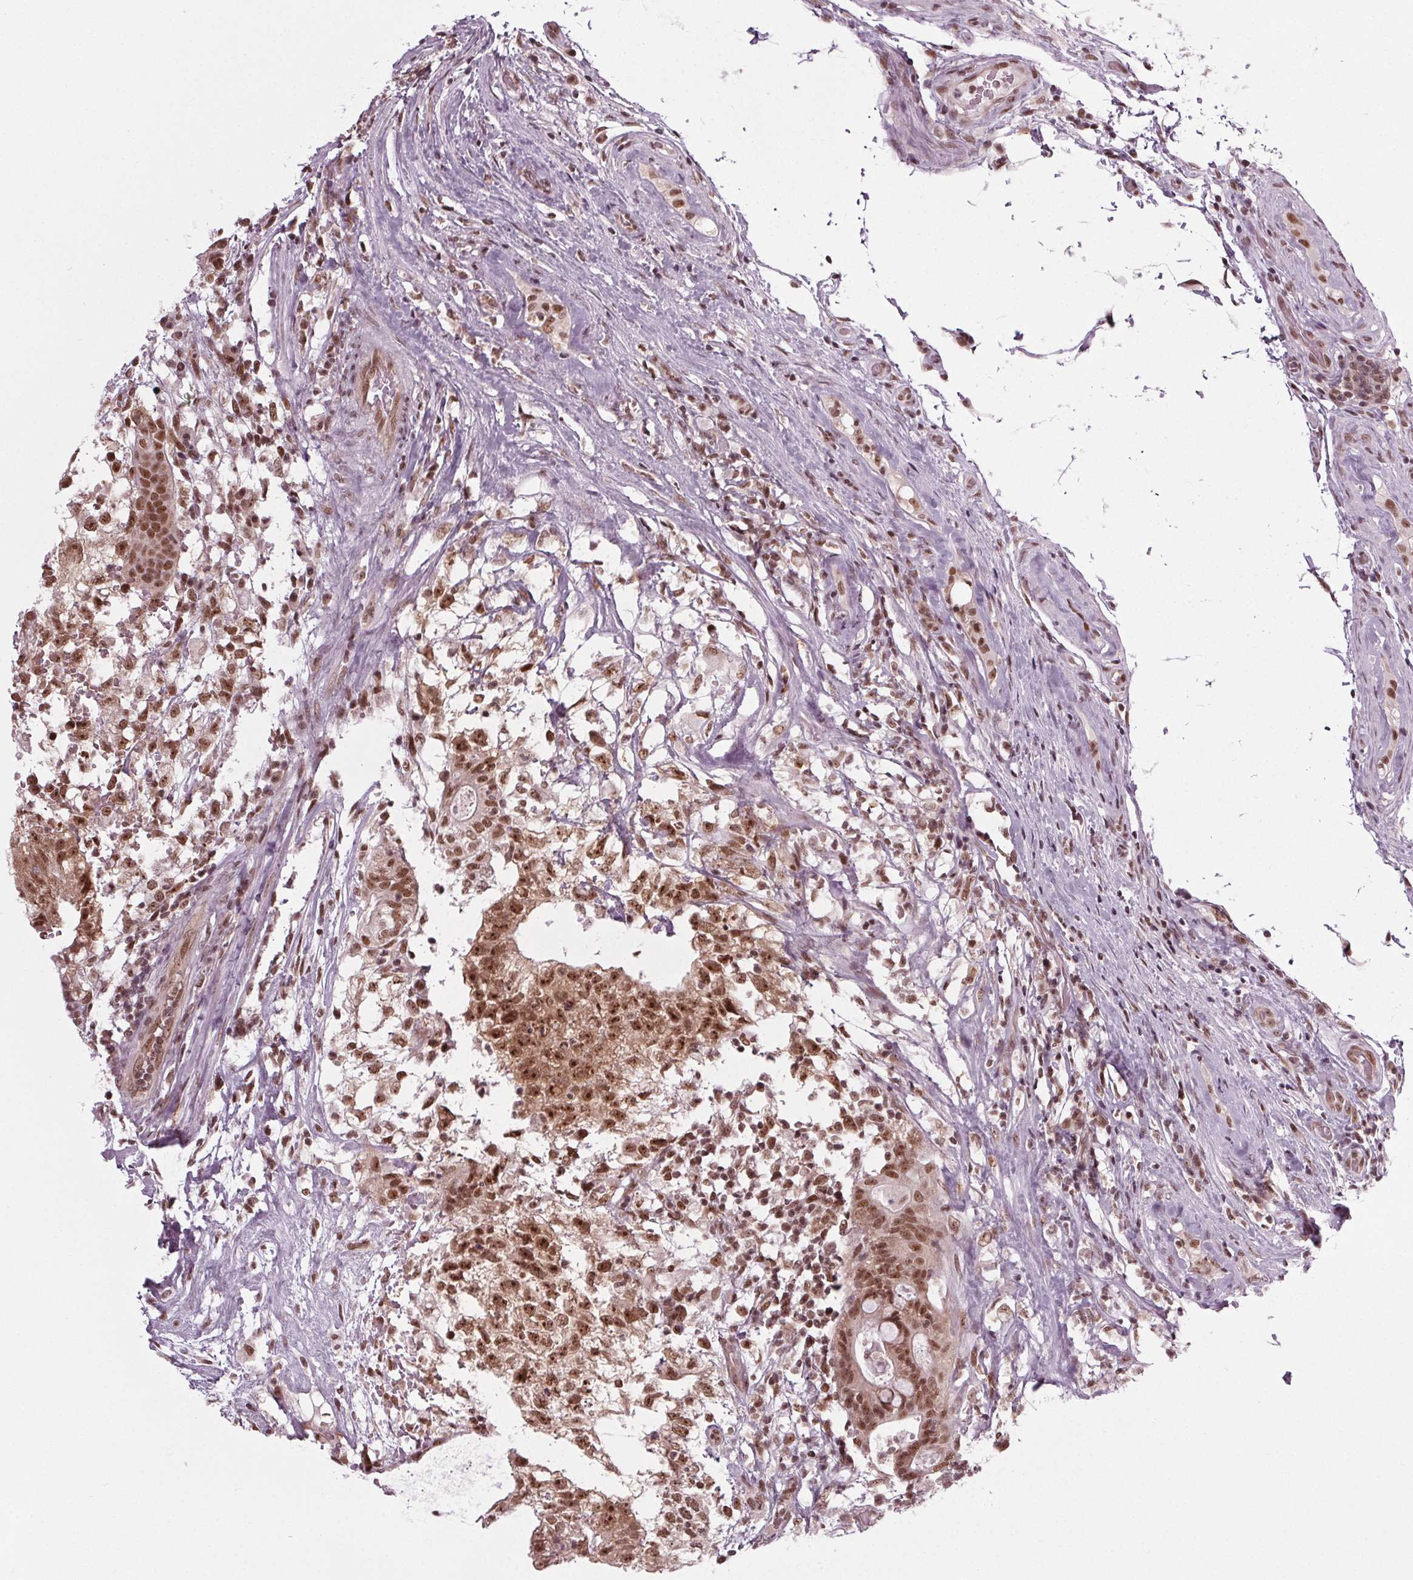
{"staining": {"intensity": "moderate", "quantity": ">75%", "location": "nuclear"}, "tissue": "testis cancer", "cell_type": "Tumor cells", "image_type": "cancer", "snomed": [{"axis": "morphology", "description": "Seminoma, NOS"}, {"axis": "morphology", "description": "Carcinoma, Embryonal, NOS"}, {"axis": "topography", "description": "Testis"}], "caption": "An image of testis cancer stained for a protein demonstrates moderate nuclear brown staining in tumor cells.", "gene": "DDX41", "patient": {"sex": "male", "age": 41}}